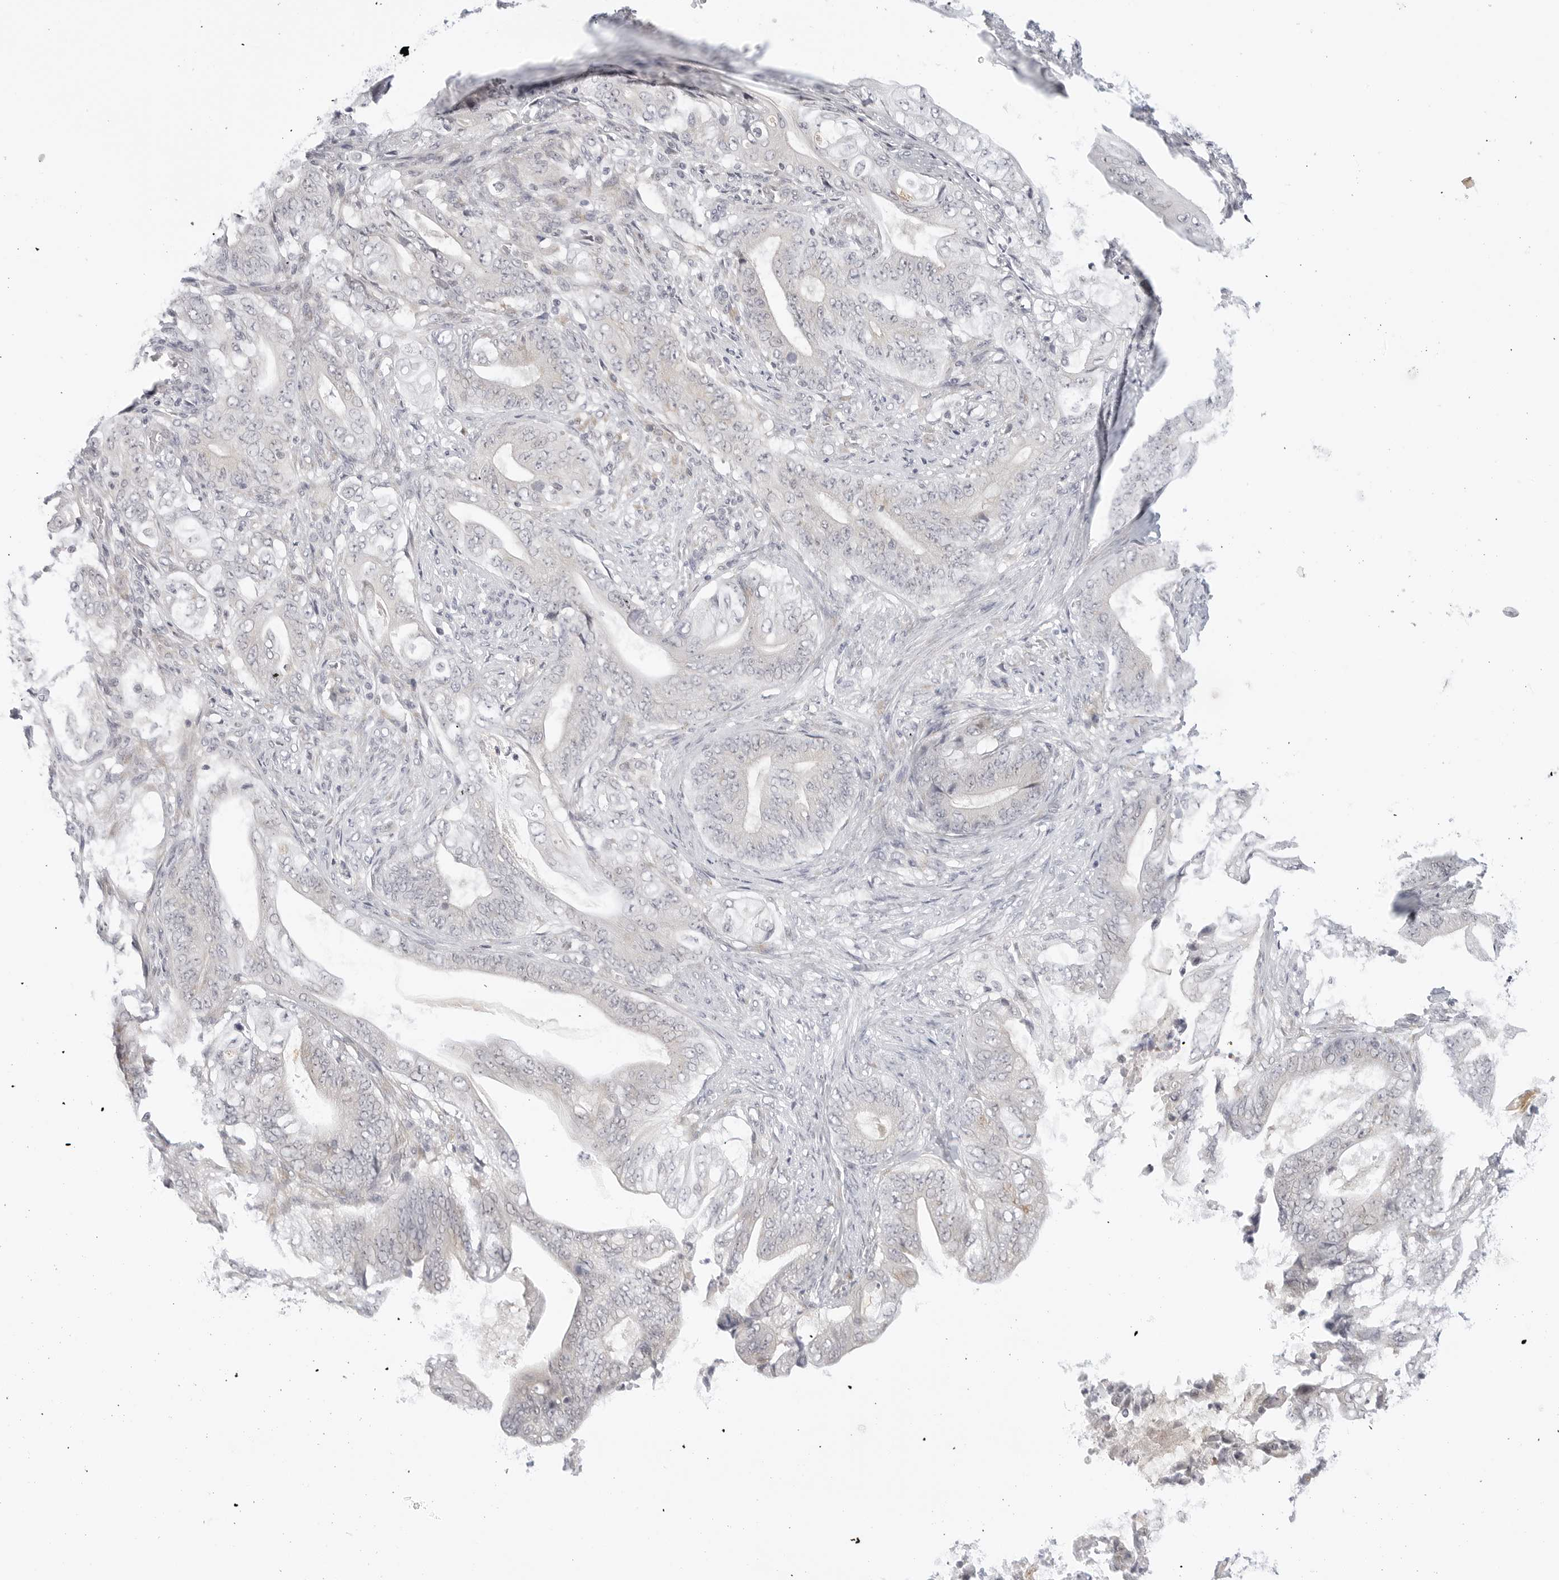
{"staining": {"intensity": "negative", "quantity": "none", "location": "none"}, "tissue": "stomach cancer", "cell_type": "Tumor cells", "image_type": "cancer", "snomed": [{"axis": "morphology", "description": "Adenocarcinoma, NOS"}, {"axis": "topography", "description": "Stomach"}], "caption": "Human stomach adenocarcinoma stained for a protein using immunohistochemistry (IHC) displays no expression in tumor cells.", "gene": "TCP1", "patient": {"sex": "female", "age": 73}}